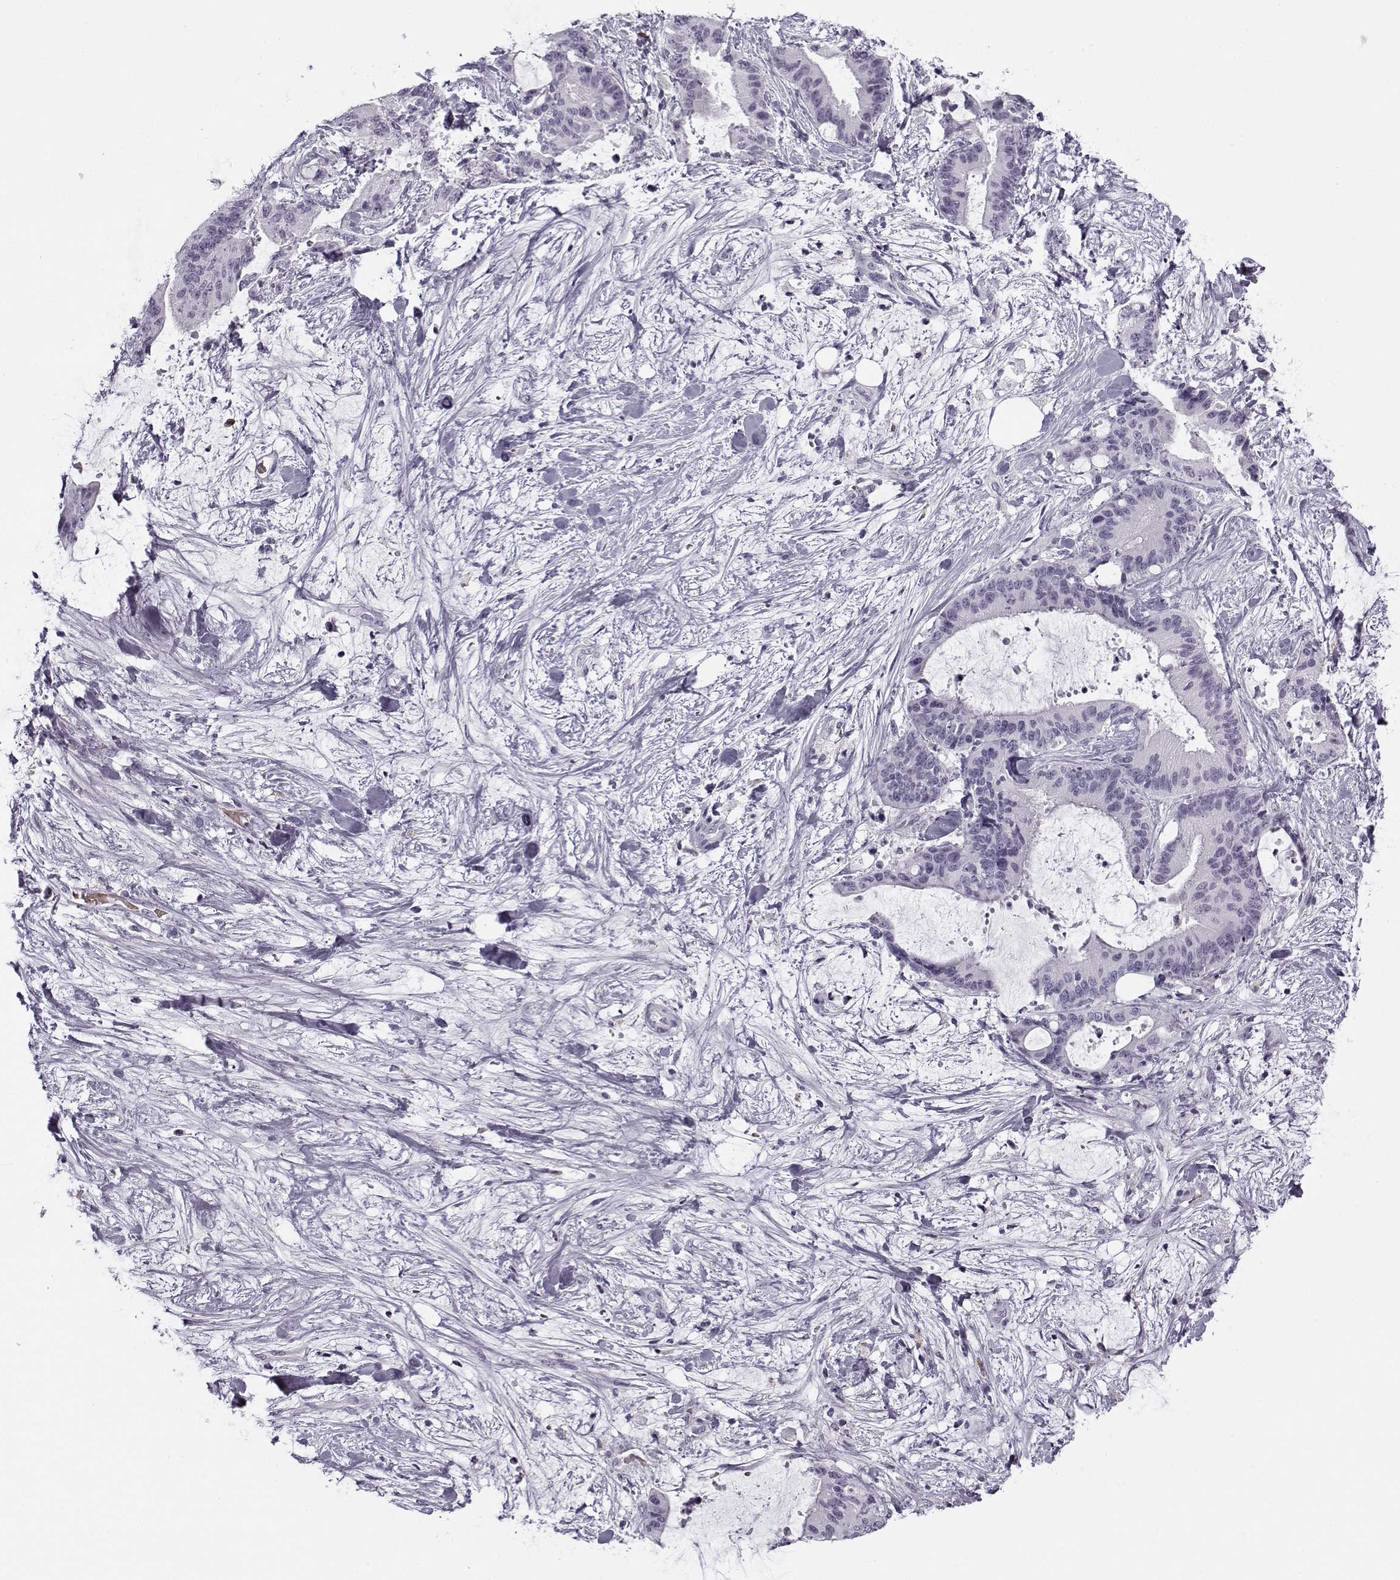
{"staining": {"intensity": "negative", "quantity": "none", "location": "none"}, "tissue": "liver cancer", "cell_type": "Tumor cells", "image_type": "cancer", "snomed": [{"axis": "morphology", "description": "Cholangiocarcinoma"}, {"axis": "topography", "description": "Liver"}], "caption": "Liver cholangiocarcinoma was stained to show a protein in brown. There is no significant positivity in tumor cells. The staining was performed using DAB to visualize the protein expression in brown, while the nuclei were stained in blue with hematoxylin (Magnification: 20x).", "gene": "SNCA", "patient": {"sex": "female", "age": 73}}